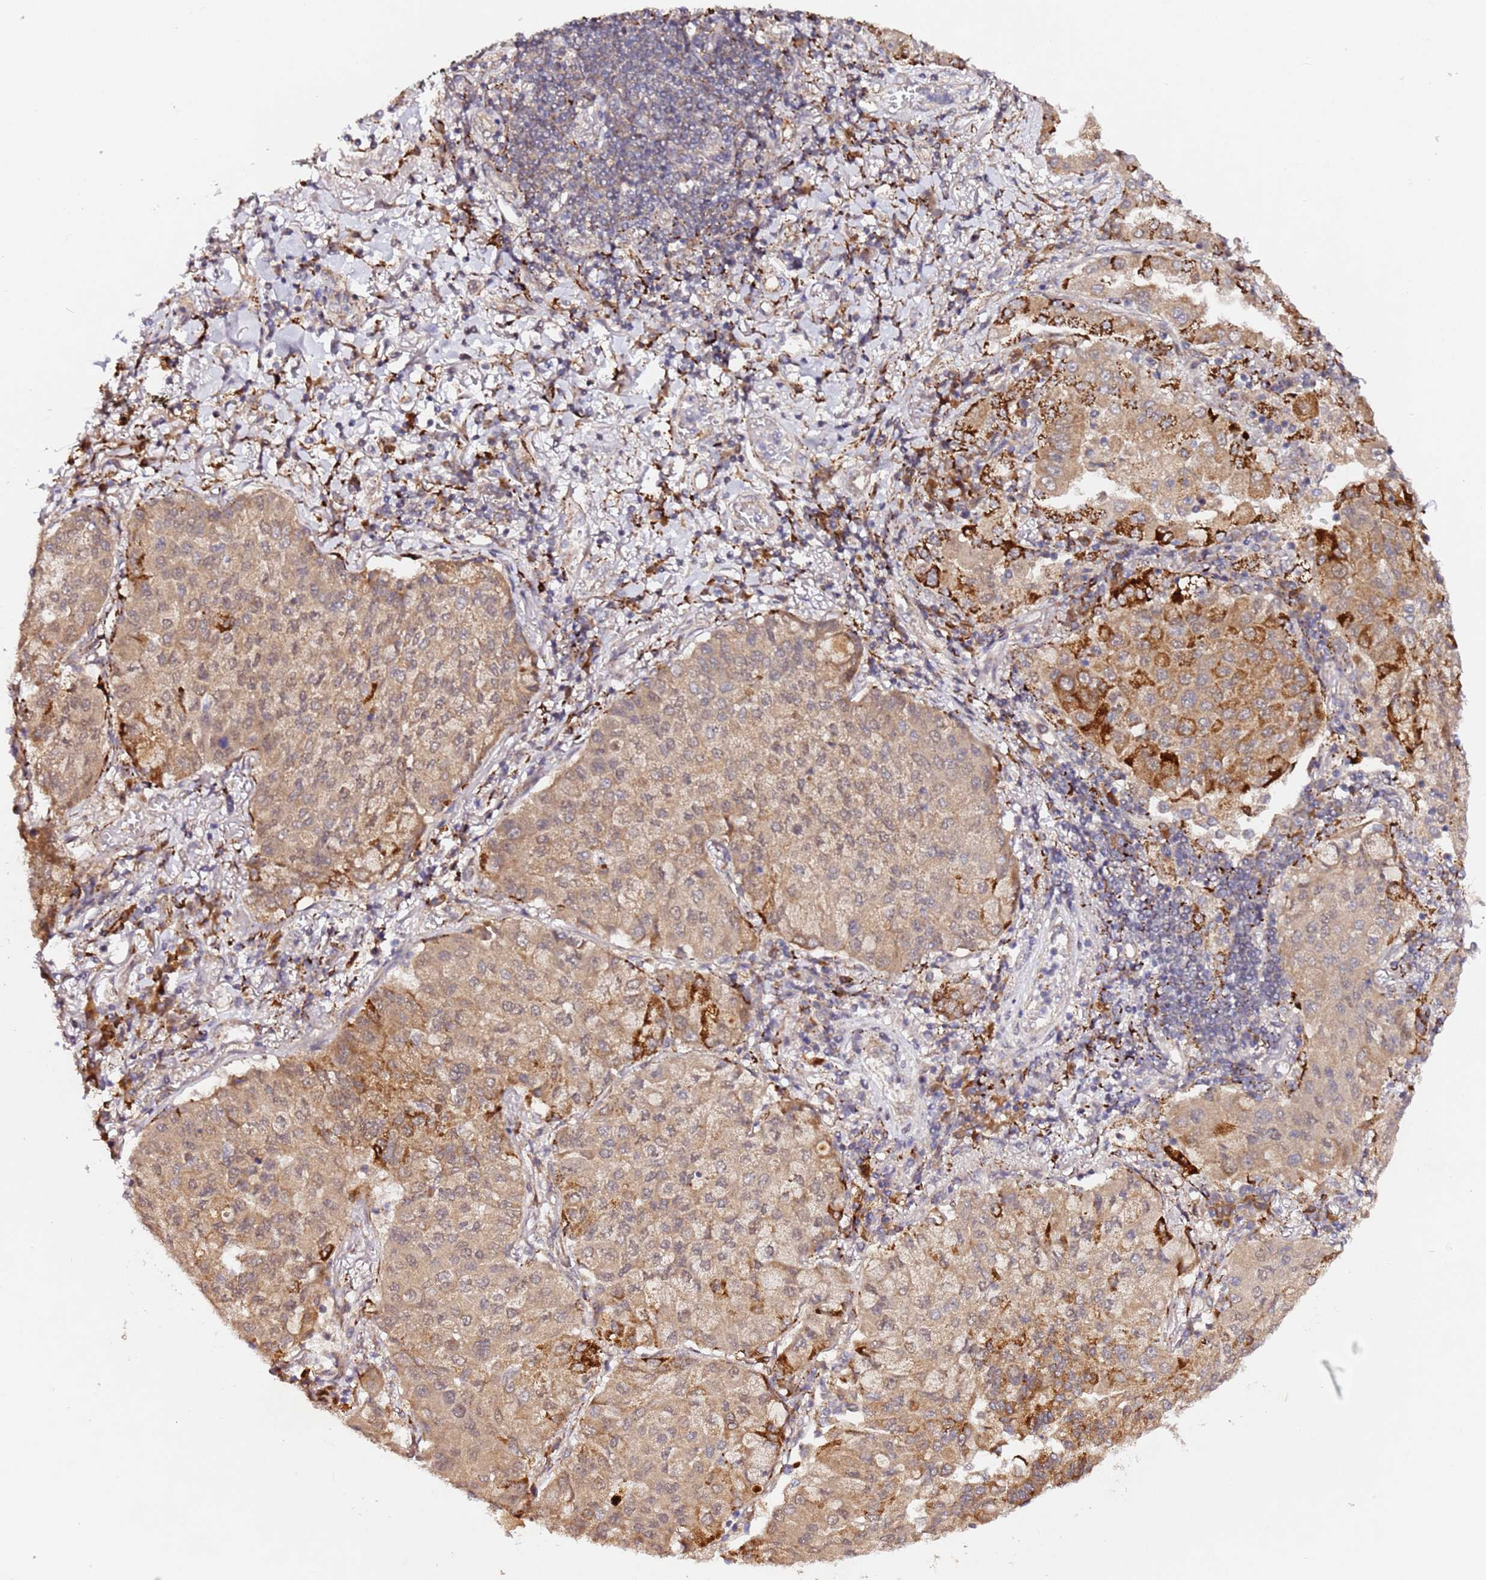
{"staining": {"intensity": "strong", "quantity": "<25%", "location": "cytoplasmic/membranous"}, "tissue": "lung cancer", "cell_type": "Tumor cells", "image_type": "cancer", "snomed": [{"axis": "morphology", "description": "Squamous cell carcinoma, NOS"}, {"axis": "topography", "description": "Lung"}], "caption": "Immunohistochemistry (DAB (3,3'-diaminobenzidine)) staining of lung cancer demonstrates strong cytoplasmic/membranous protein expression in approximately <25% of tumor cells.", "gene": "ALG11", "patient": {"sex": "male", "age": 74}}